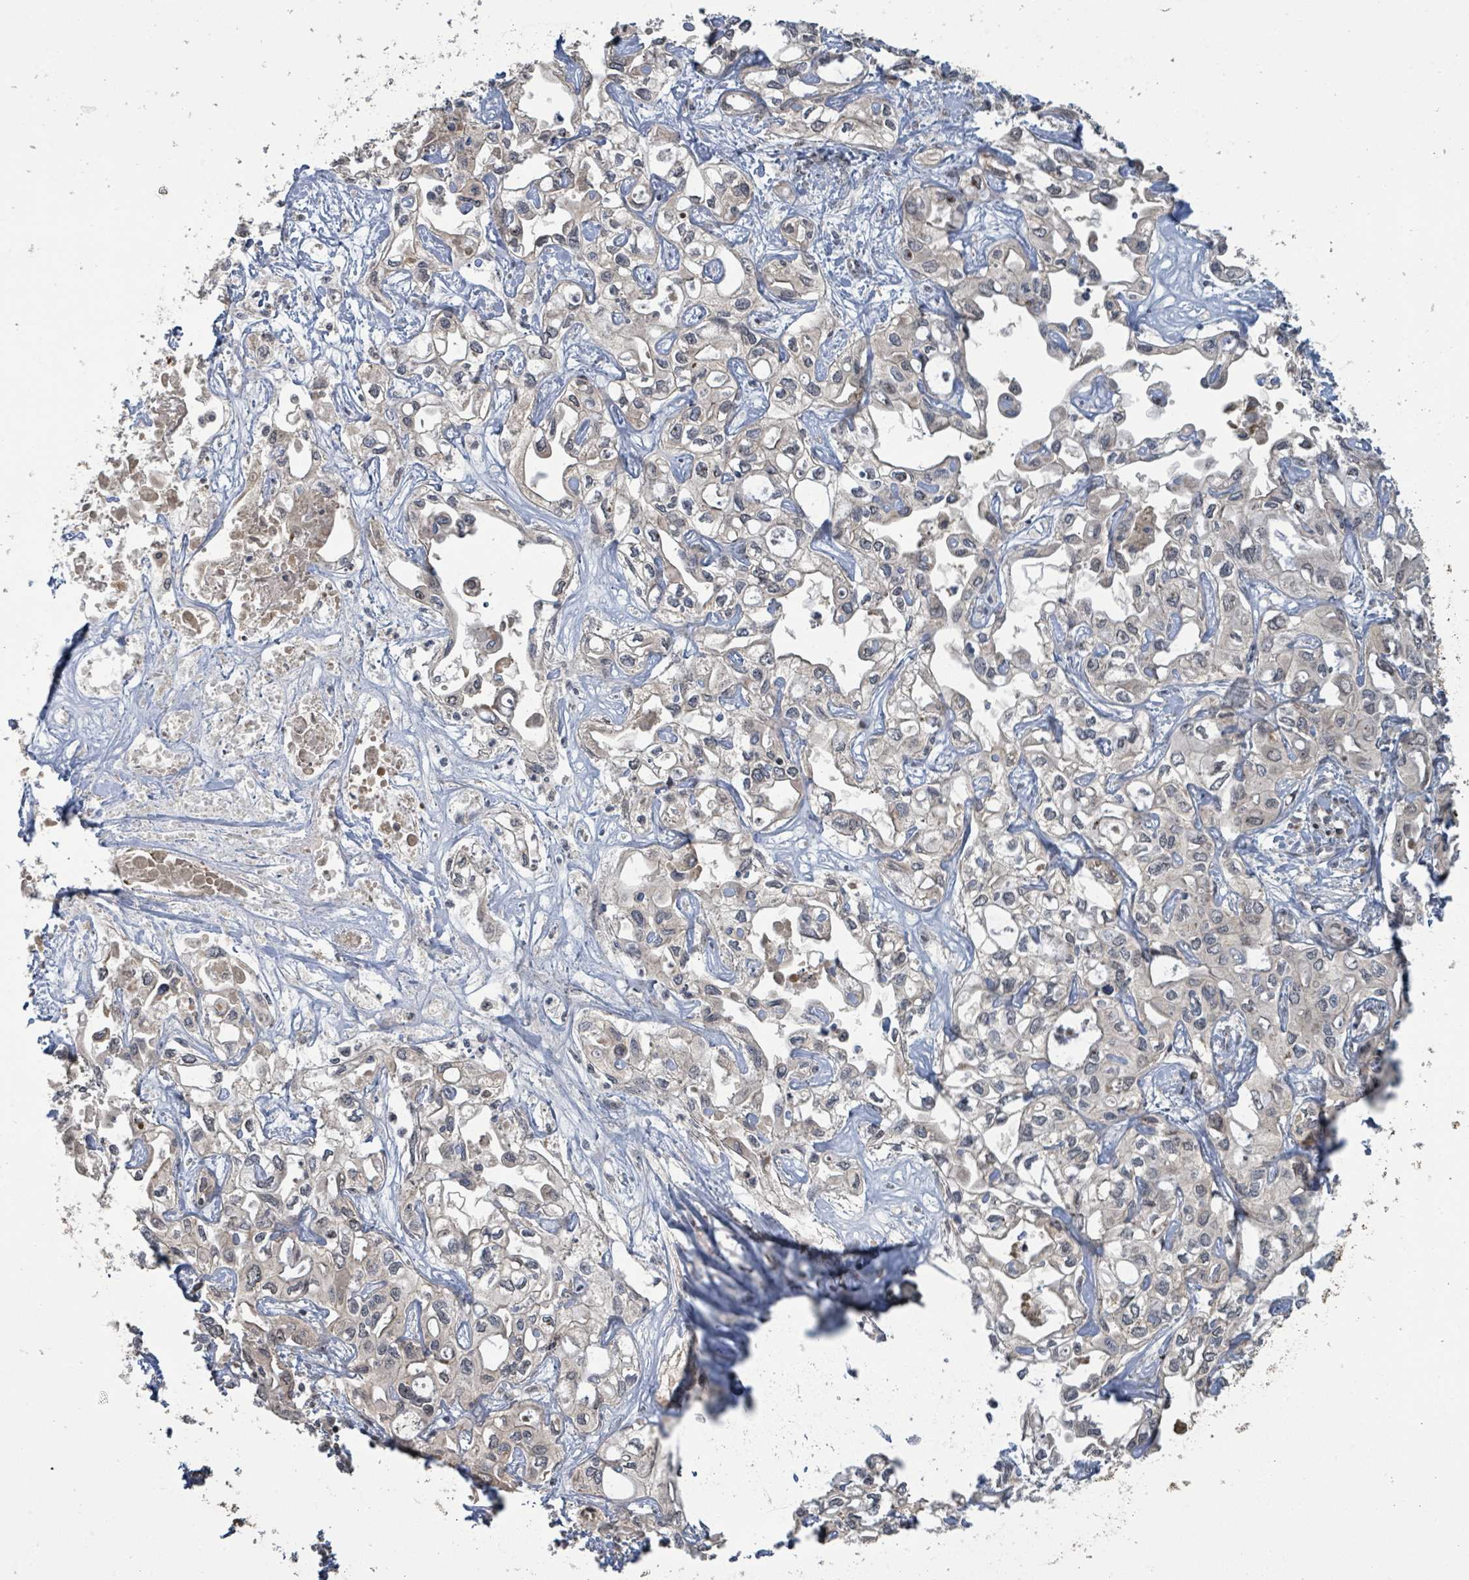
{"staining": {"intensity": "weak", "quantity": "25%-75%", "location": "nuclear"}, "tissue": "liver cancer", "cell_type": "Tumor cells", "image_type": "cancer", "snomed": [{"axis": "morphology", "description": "Cholangiocarcinoma"}, {"axis": "topography", "description": "Liver"}], "caption": "Protein expression analysis of liver cholangiocarcinoma reveals weak nuclear positivity in approximately 25%-75% of tumor cells. The staining was performed using DAB (3,3'-diaminobenzidine), with brown indicating positive protein expression. Nuclei are stained blue with hematoxylin.", "gene": "ZBTB14", "patient": {"sex": "female", "age": 64}}